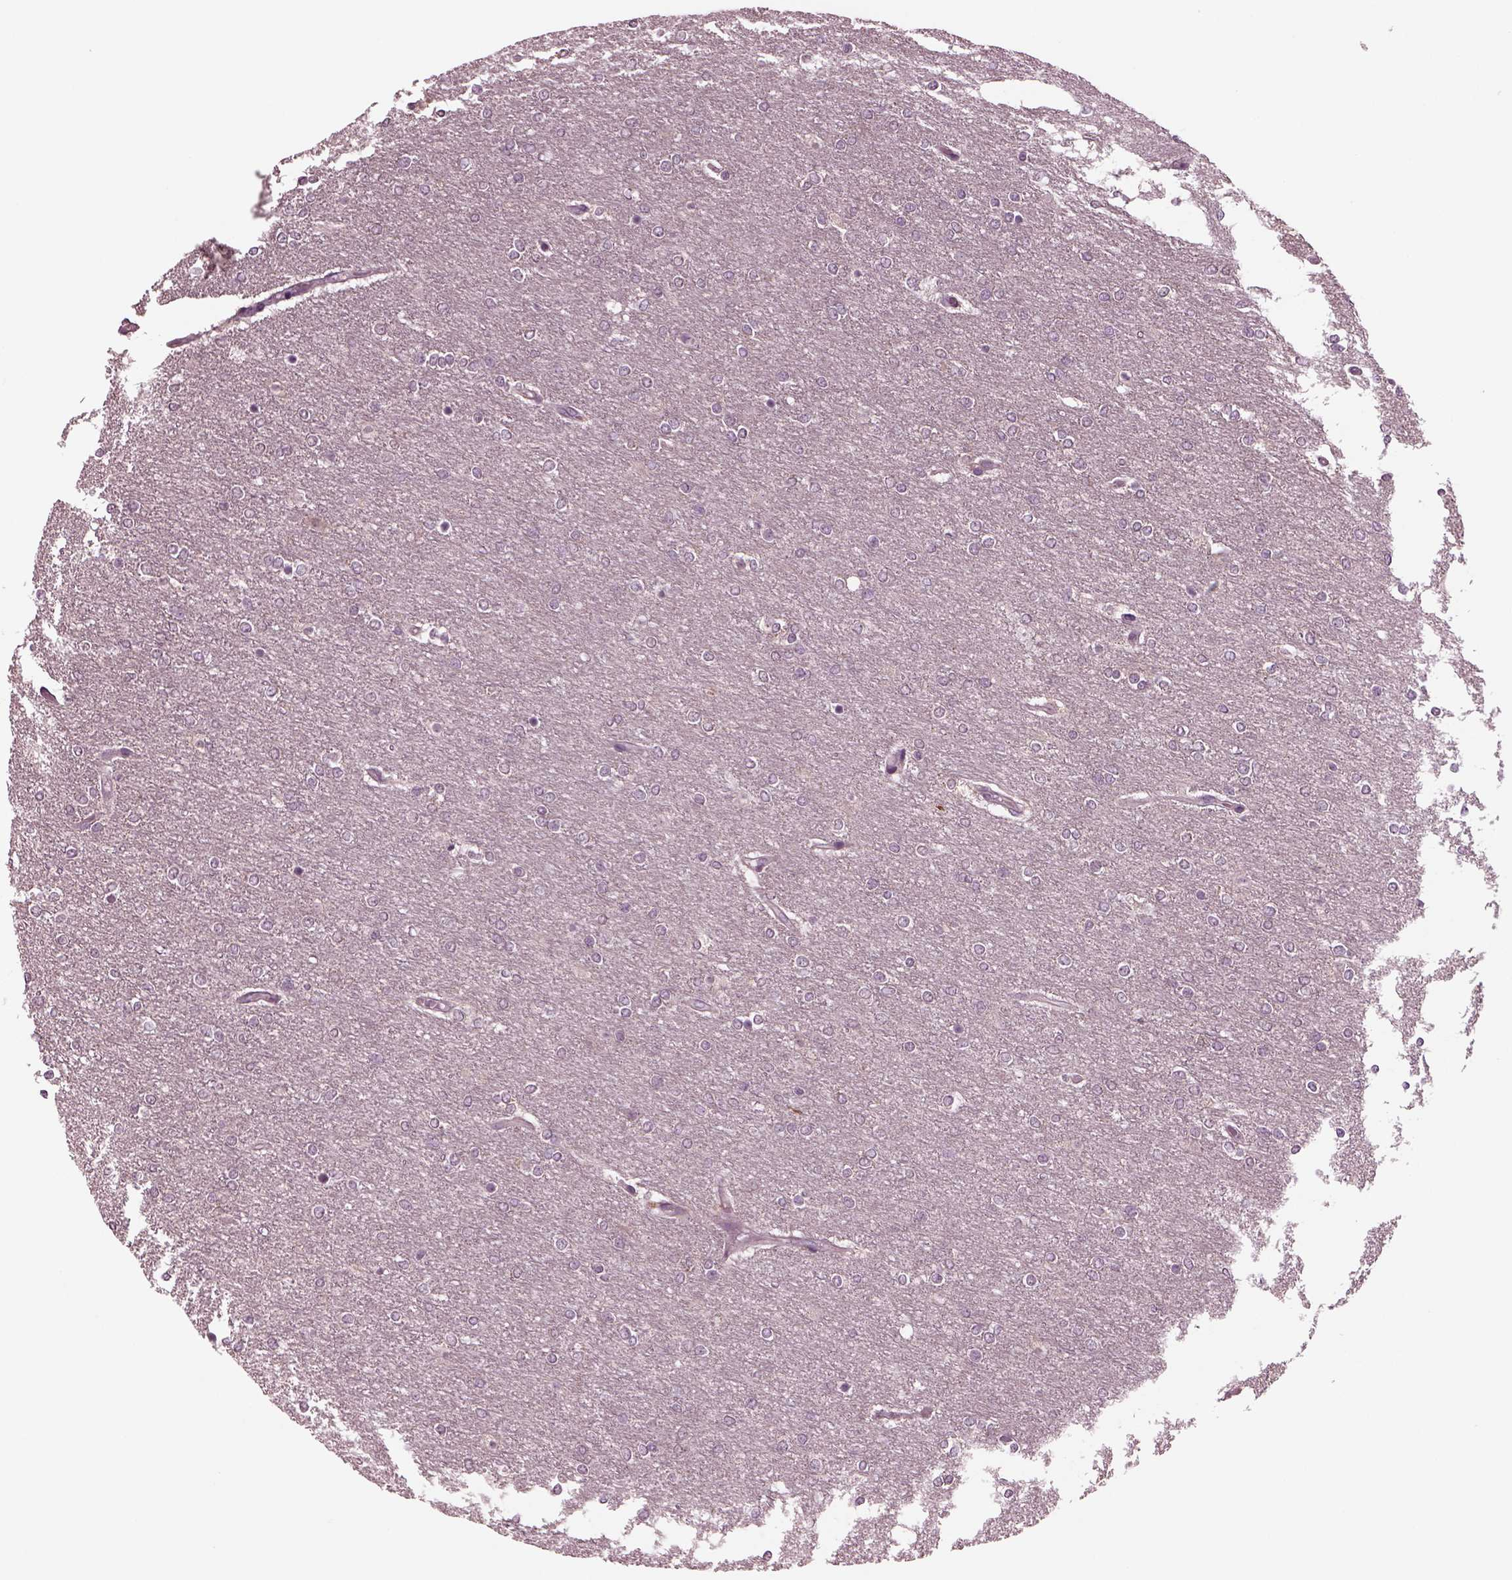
{"staining": {"intensity": "negative", "quantity": "none", "location": "none"}, "tissue": "glioma", "cell_type": "Tumor cells", "image_type": "cancer", "snomed": [{"axis": "morphology", "description": "Glioma, malignant, High grade"}, {"axis": "topography", "description": "Brain"}], "caption": "High-grade glioma (malignant) was stained to show a protein in brown. There is no significant expression in tumor cells.", "gene": "CLCN4", "patient": {"sex": "female", "age": 61}}